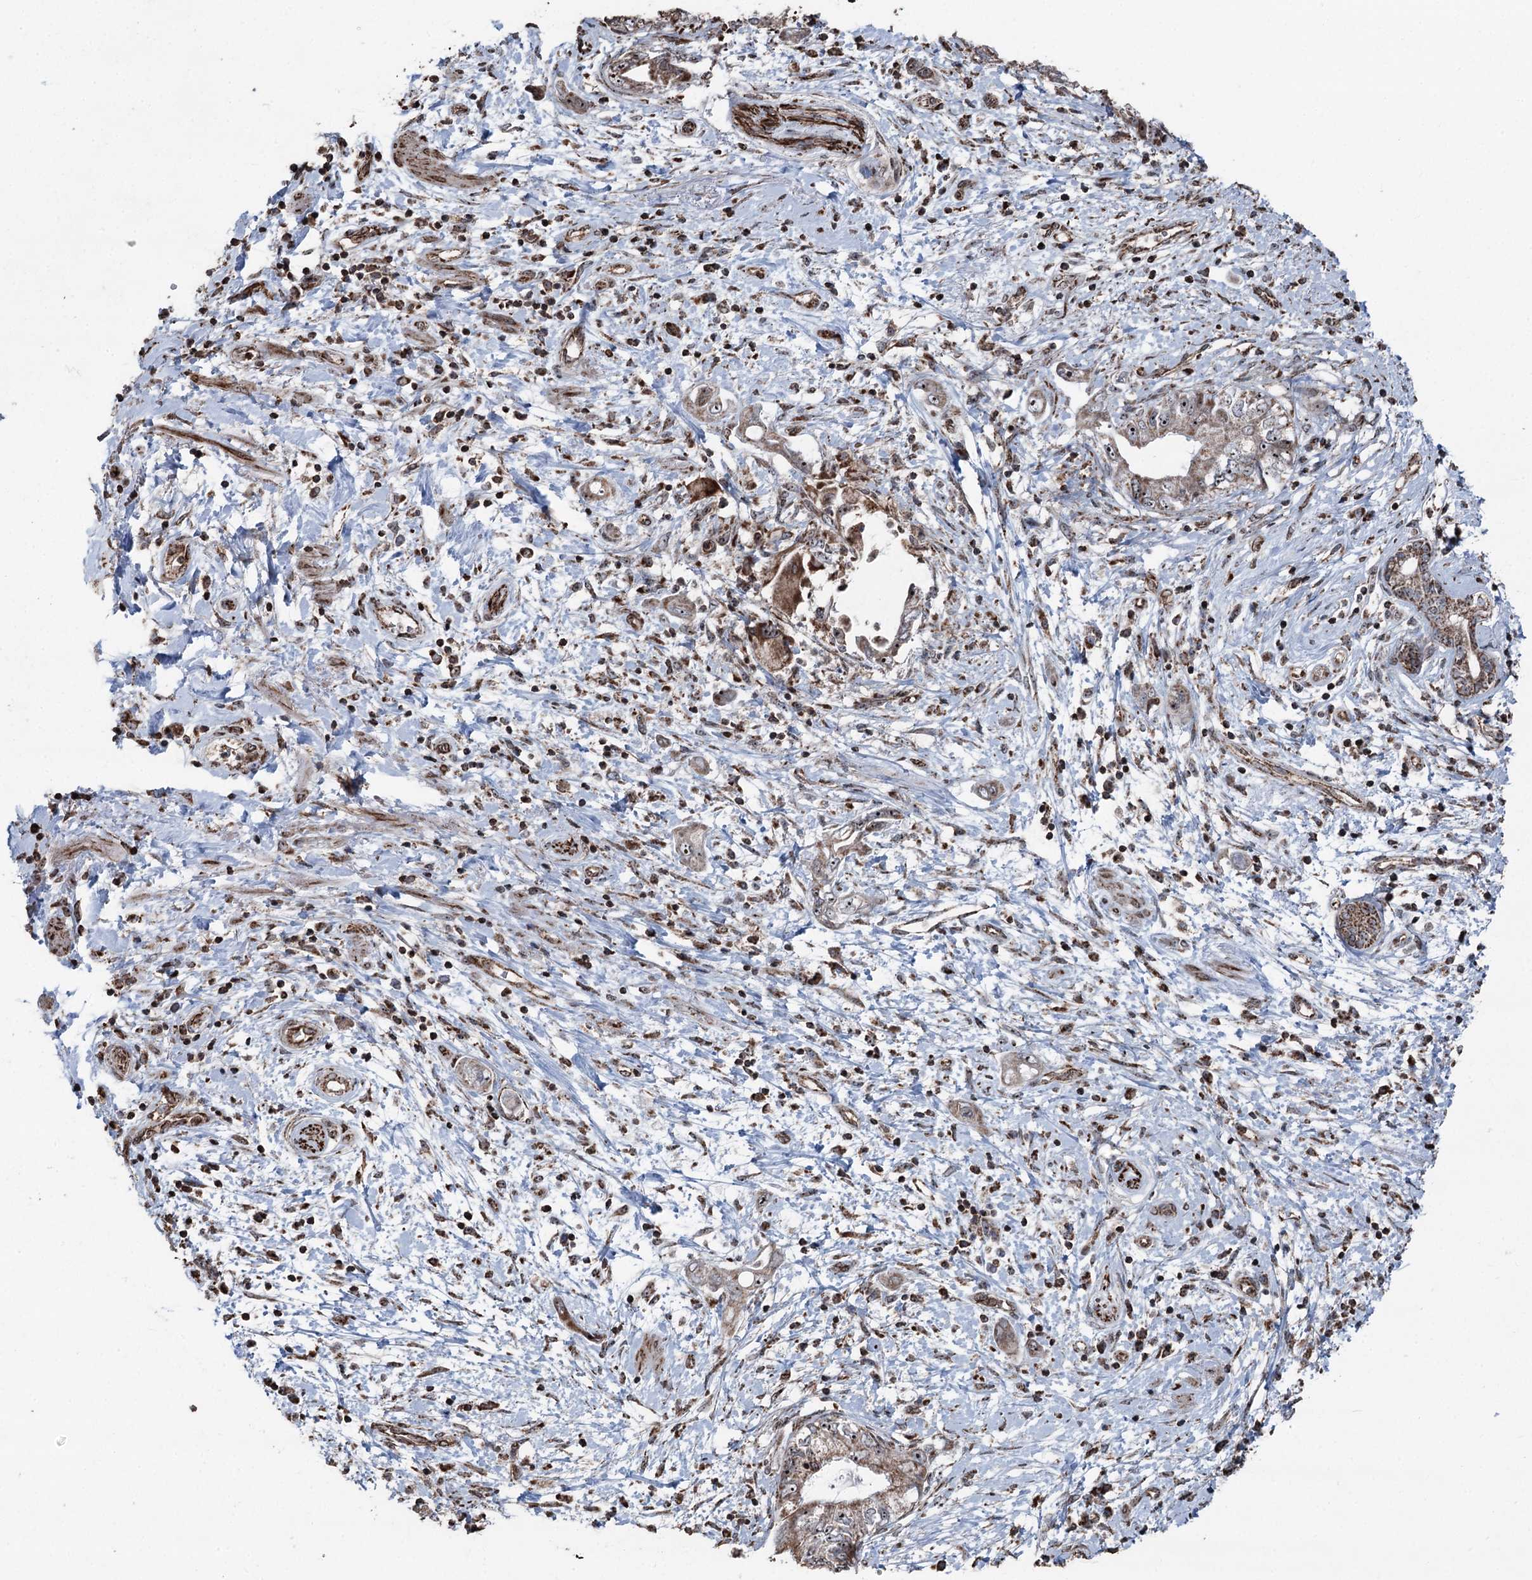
{"staining": {"intensity": "moderate", "quantity": ">75%", "location": "nuclear"}, "tissue": "pancreatic cancer", "cell_type": "Tumor cells", "image_type": "cancer", "snomed": [{"axis": "morphology", "description": "Adenocarcinoma, NOS"}, {"axis": "topography", "description": "Pancreas"}], "caption": "Brown immunohistochemical staining in pancreatic cancer (adenocarcinoma) exhibits moderate nuclear positivity in approximately >75% of tumor cells.", "gene": "STEEP1", "patient": {"sex": "female", "age": 73}}